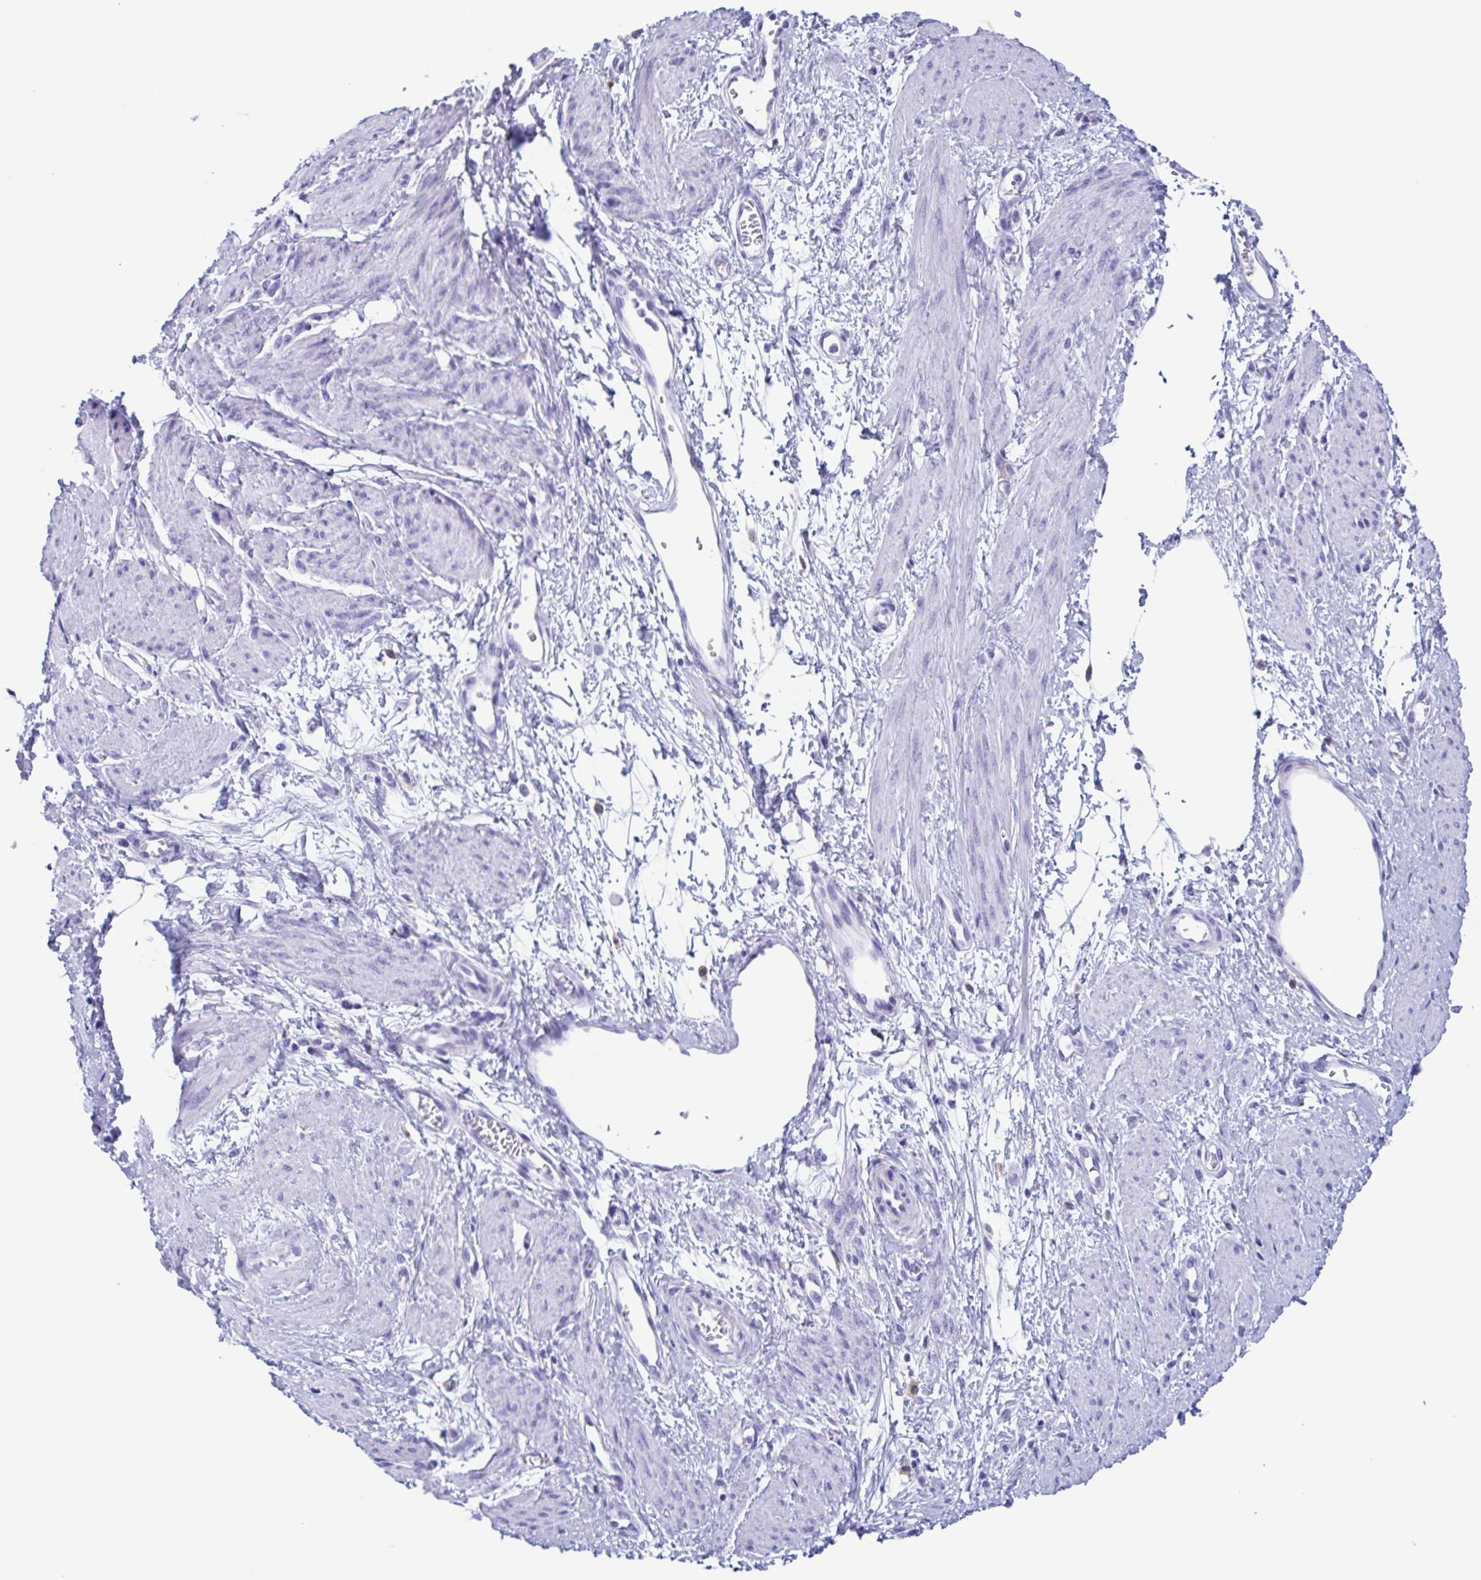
{"staining": {"intensity": "negative", "quantity": "none", "location": "none"}, "tissue": "smooth muscle", "cell_type": "Smooth muscle cells", "image_type": "normal", "snomed": [{"axis": "morphology", "description": "Normal tissue, NOS"}, {"axis": "topography", "description": "Smooth muscle"}, {"axis": "topography", "description": "Uterus"}], "caption": "A high-resolution micrograph shows immunohistochemistry (IHC) staining of normal smooth muscle, which shows no significant staining in smooth muscle cells.", "gene": "ZNF850", "patient": {"sex": "female", "age": 39}}